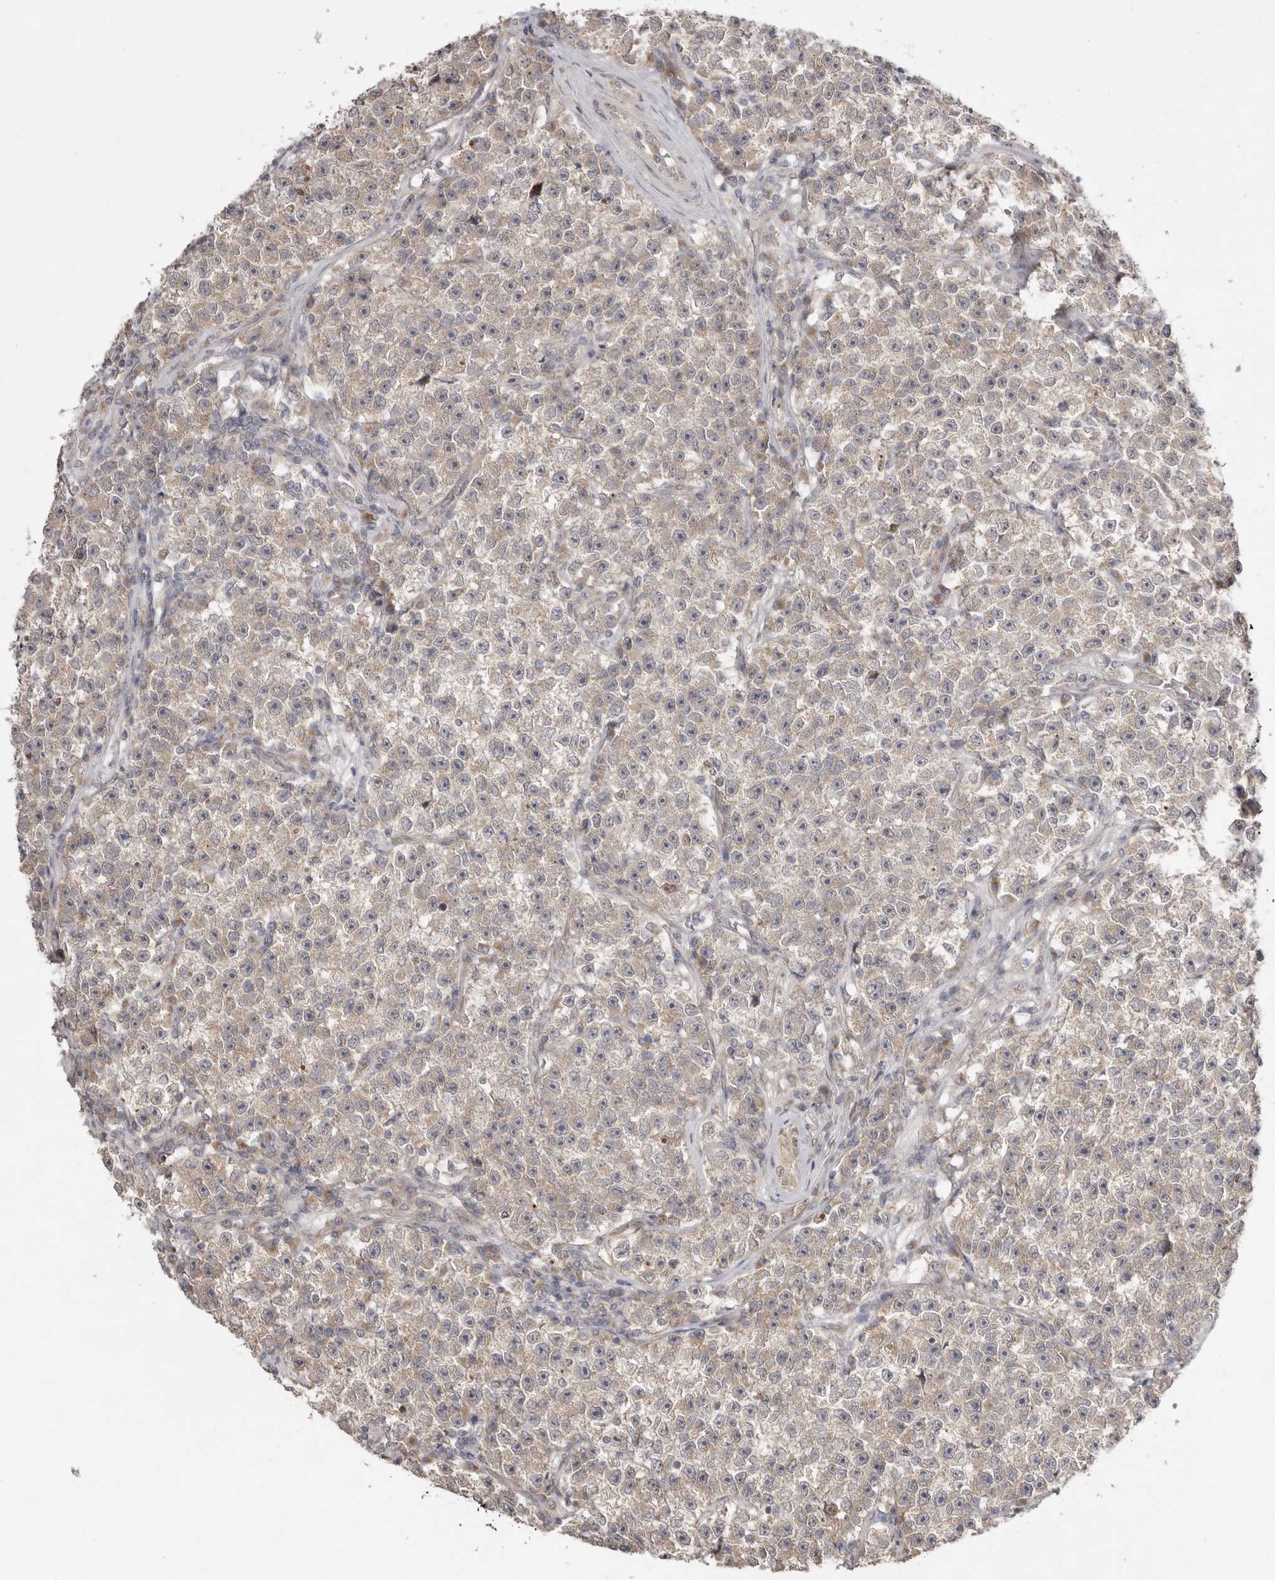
{"staining": {"intensity": "weak", "quantity": "25%-75%", "location": "cytoplasmic/membranous"}, "tissue": "testis cancer", "cell_type": "Tumor cells", "image_type": "cancer", "snomed": [{"axis": "morphology", "description": "Seminoma, NOS"}, {"axis": "topography", "description": "Testis"}], "caption": "Immunohistochemical staining of human testis cancer (seminoma) demonstrates low levels of weak cytoplasmic/membranous protein expression in approximately 25%-75% of tumor cells. (DAB (3,3'-diaminobenzidine) = brown stain, brightfield microscopy at high magnification).", "gene": "NSUN4", "patient": {"sex": "male", "age": 22}}